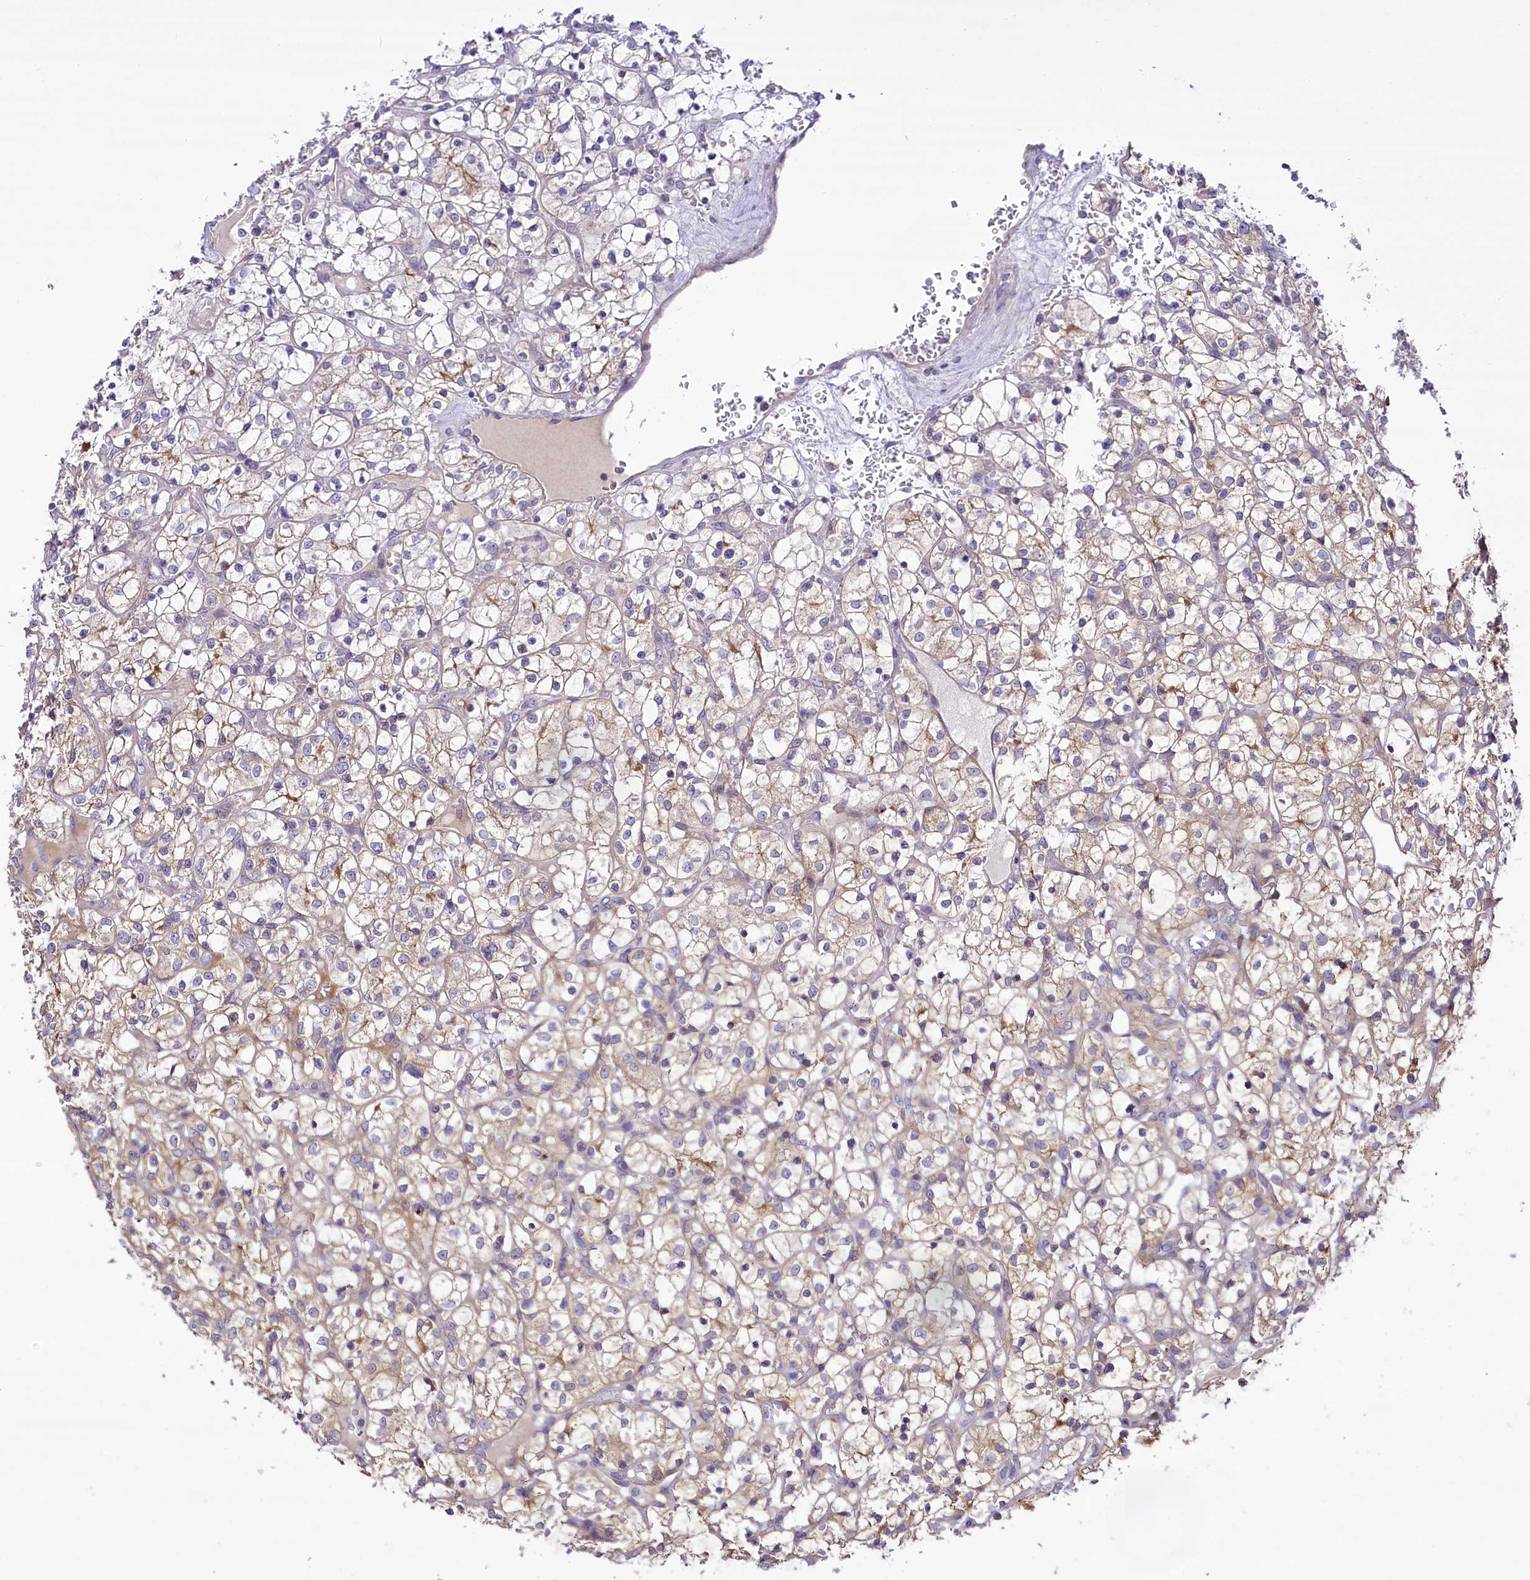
{"staining": {"intensity": "moderate", "quantity": "<25%", "location": "cytoplasmic/membranous"}, "tissue": "renal cancer", "cell_type": "Tumor cells", "image_type": "cancer", "snomed": [{"axis": "morphology", "description": "Adenocarcinoma, NOS"}, {"axis": "topography", "description": "Kidney"}], "caption": "Human renal cancer (adenocarcinoma) stained with a brown dye shows moderate cytoplasmic/membranous positive staining in about <25% of tumor cells.", "gene": "ZC3H12C", "patient": {"sex": "female", "age": 69}}